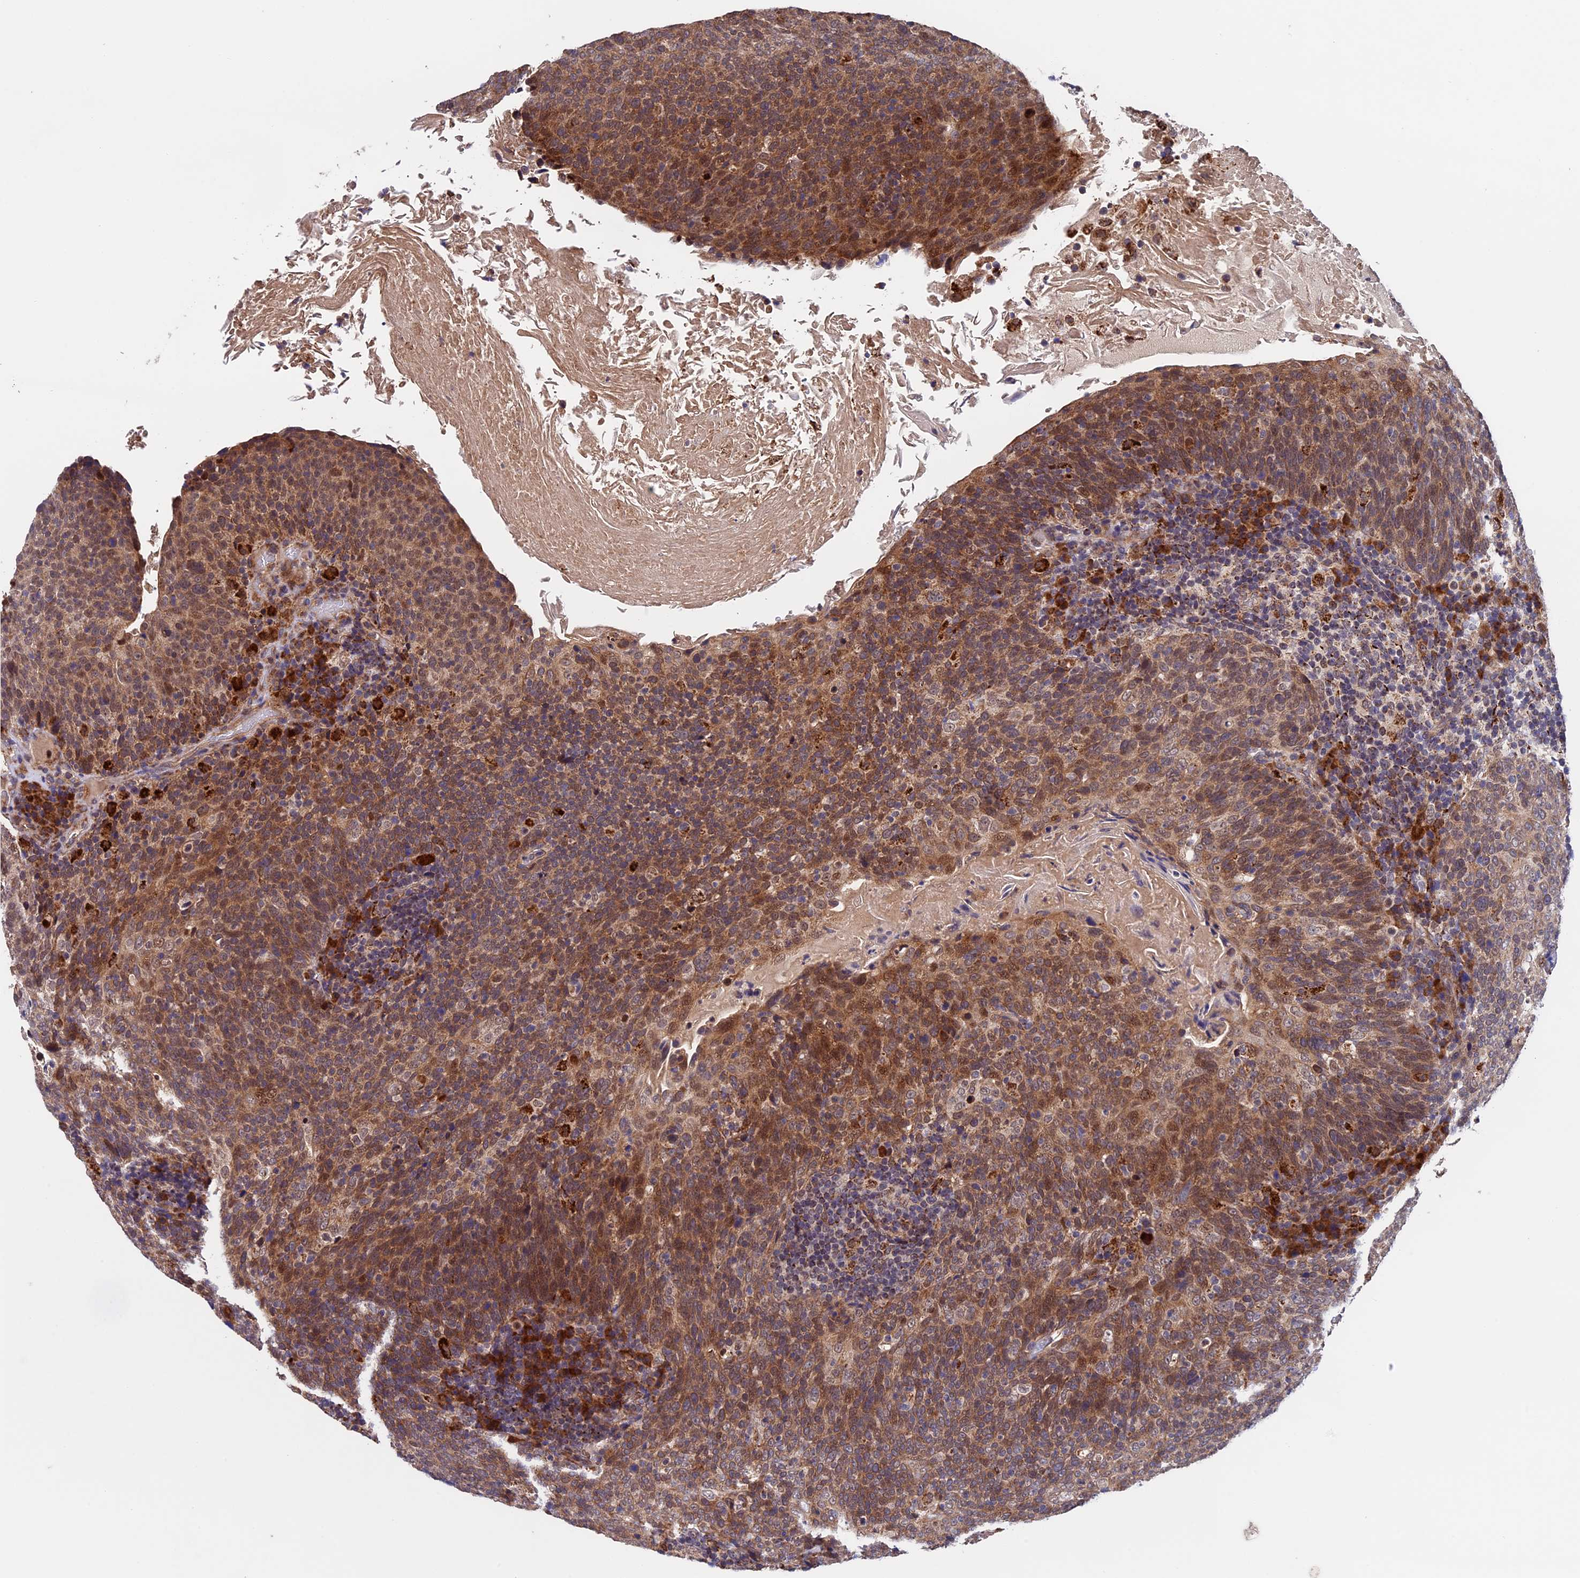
{"staining": {"intensity": "moderate", "quantity": ">75%", "location": "cytoplasmic/membranous"}, "tissue": "head and neck cancer", "cell_type": "Tumor cells", "image_type": "cancer", "snomed": [{"axis": "morphology", "description": "Squamous cell carcinoma, NOS"}, {"axis": "morphology", "description": "Squamous cell carcinoma, metastatic, NOS"}, {"axis": "topography", "description": "Lymph node"}, {"axis": "topography", "description": "Head-Neck"}], "caption": "A high-resolution histopathology image shows IHC staining of head and neck cancer (squamous cell carcinoma), which reveals moderate cytoplasmic/membranous expression in about >75% of tumor cells.", "gene": "RNF17", "patient": {"sex": "male", "age": 62}}